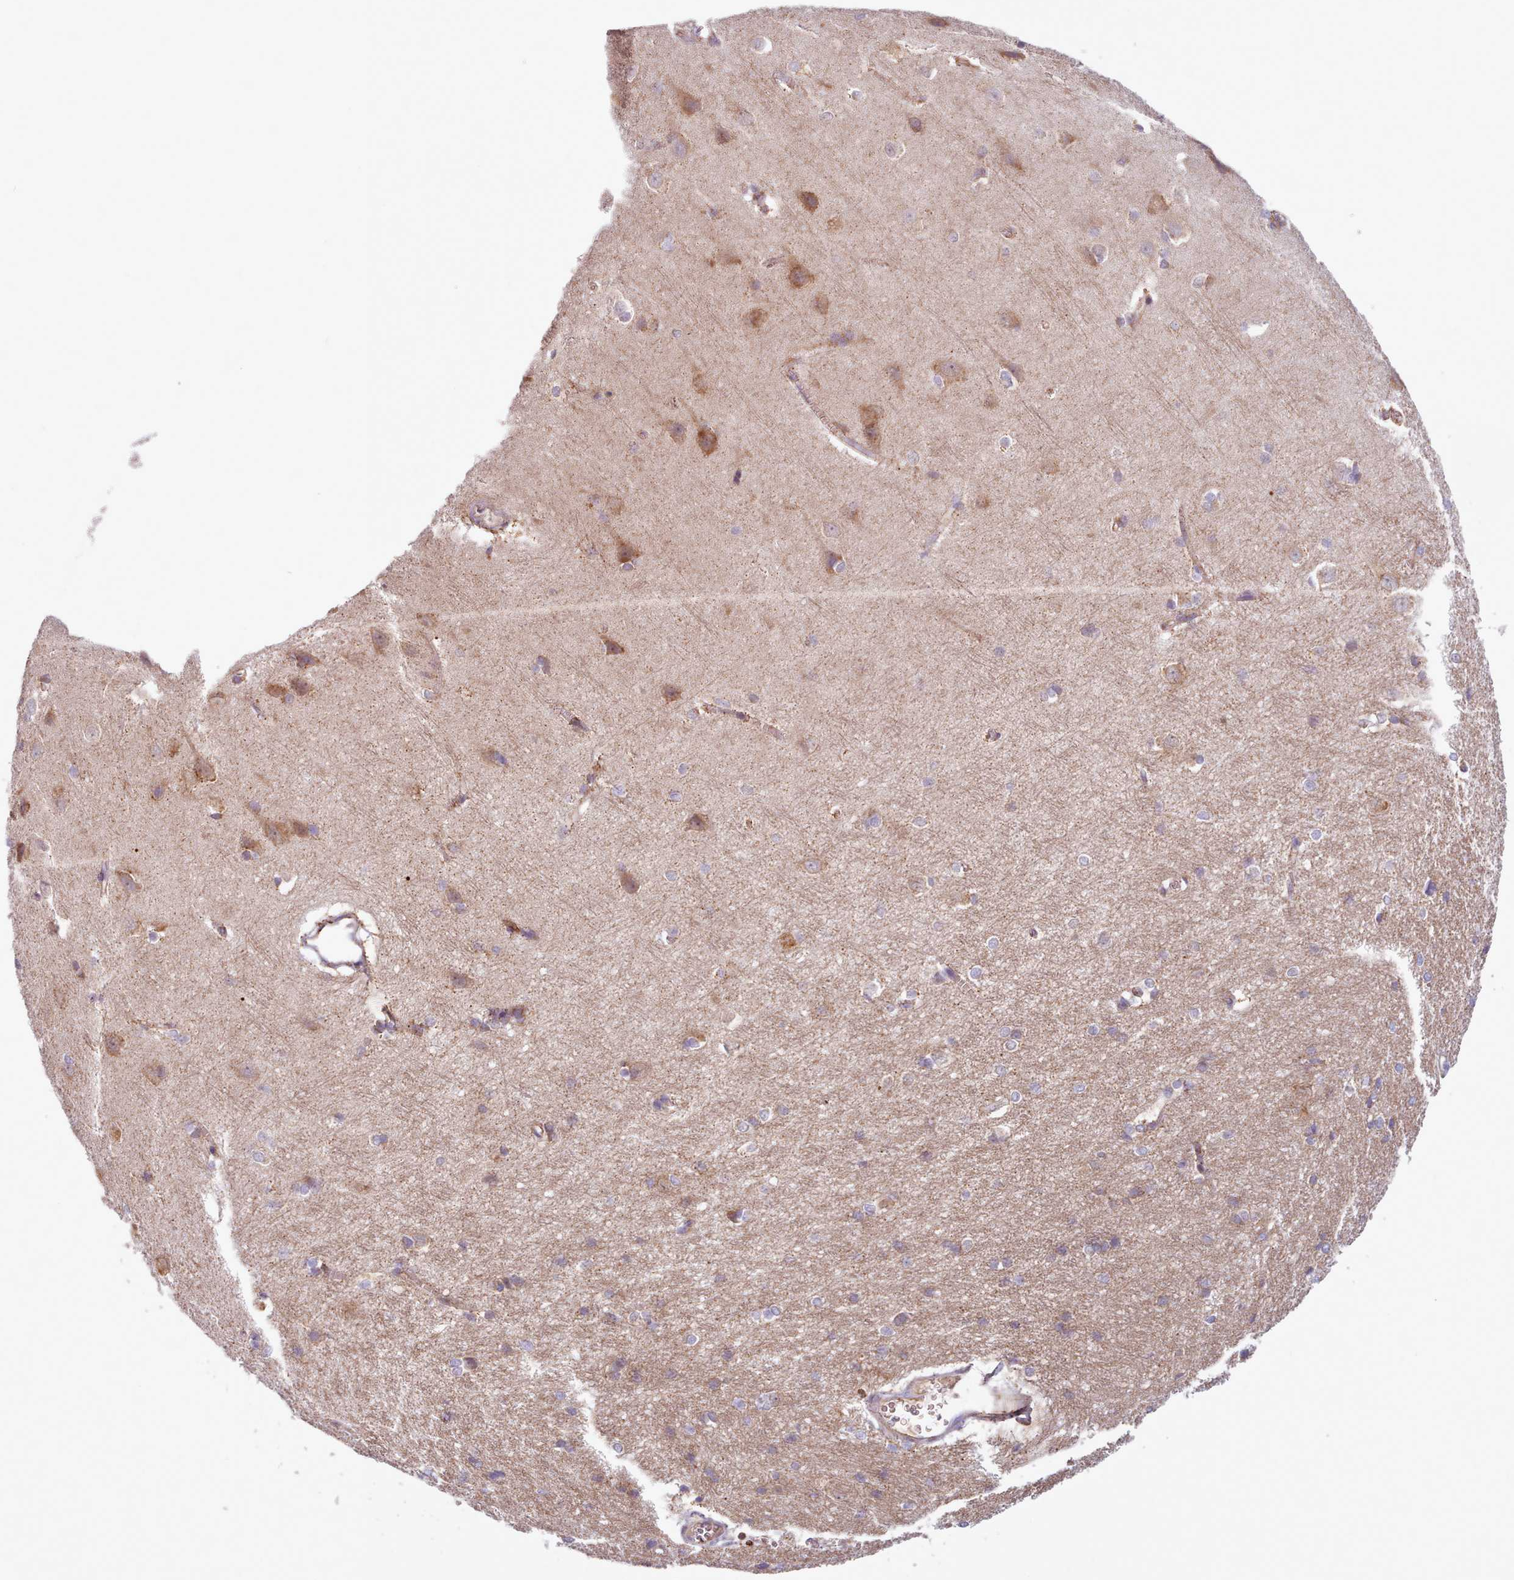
{"staining": {"intensity": "weak", "quantity": ">75%", "location": "cytoplasmic/membranous"}, "tissue": "cerebral cortex", "cell_type": "Endothelial cells", "image_type": "normal", "snomed": [{"axis": "morphology", "description": "Normal tissue, NOS"}, {"axis": "topography", "description": "Cerebral cortex"}], "caption": "Approximately >75% of endothelial cells in benign human cerebral cortex show weak cytoplasmic/membranous protein expression as visualized by brown immunohistochemical staining.", "gene": "CRYBG1", "patient": {"sex": "male", "age": 37}}